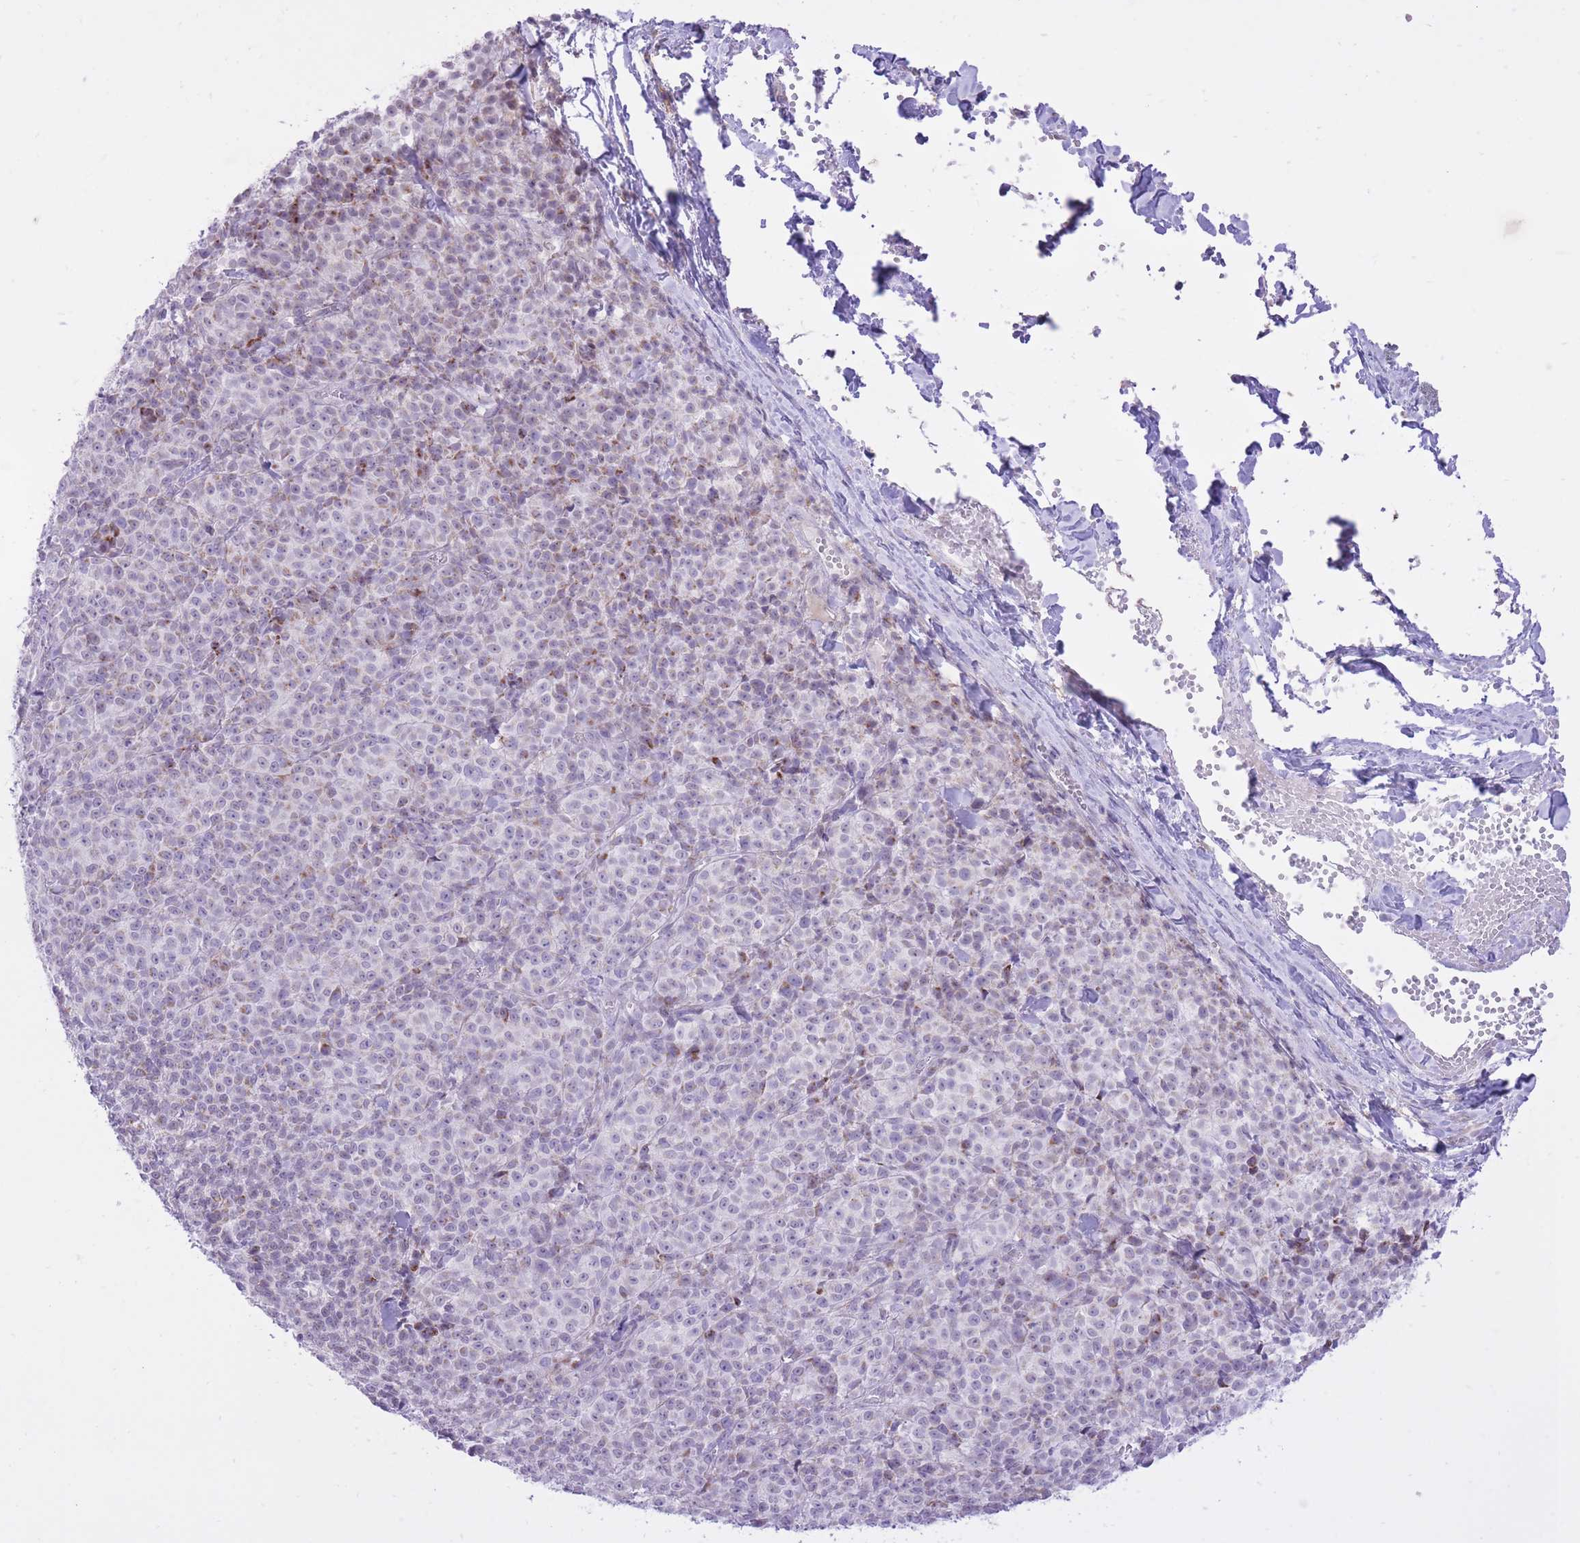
{"staining": {"intensity": "negative", "quantity": "none", "location": "none"}, "tissue": "melanoma", "cell_type": "Tumor cells", "image_type": "cancer", "snomed": [{"axis": "morphology", "description": "Normal tissue, NOS"}, {"axis": "morphology", "description": "Malignant melanoma, NOS"}, {"axis": "topography", "description": "Skin"}], "caption": "Immunohistochemistry (IHC) of human melanoma exhibits no staining in tumor cells.", "gene": "DENND2D", "patient": {"sex": "female", "age": 34}}